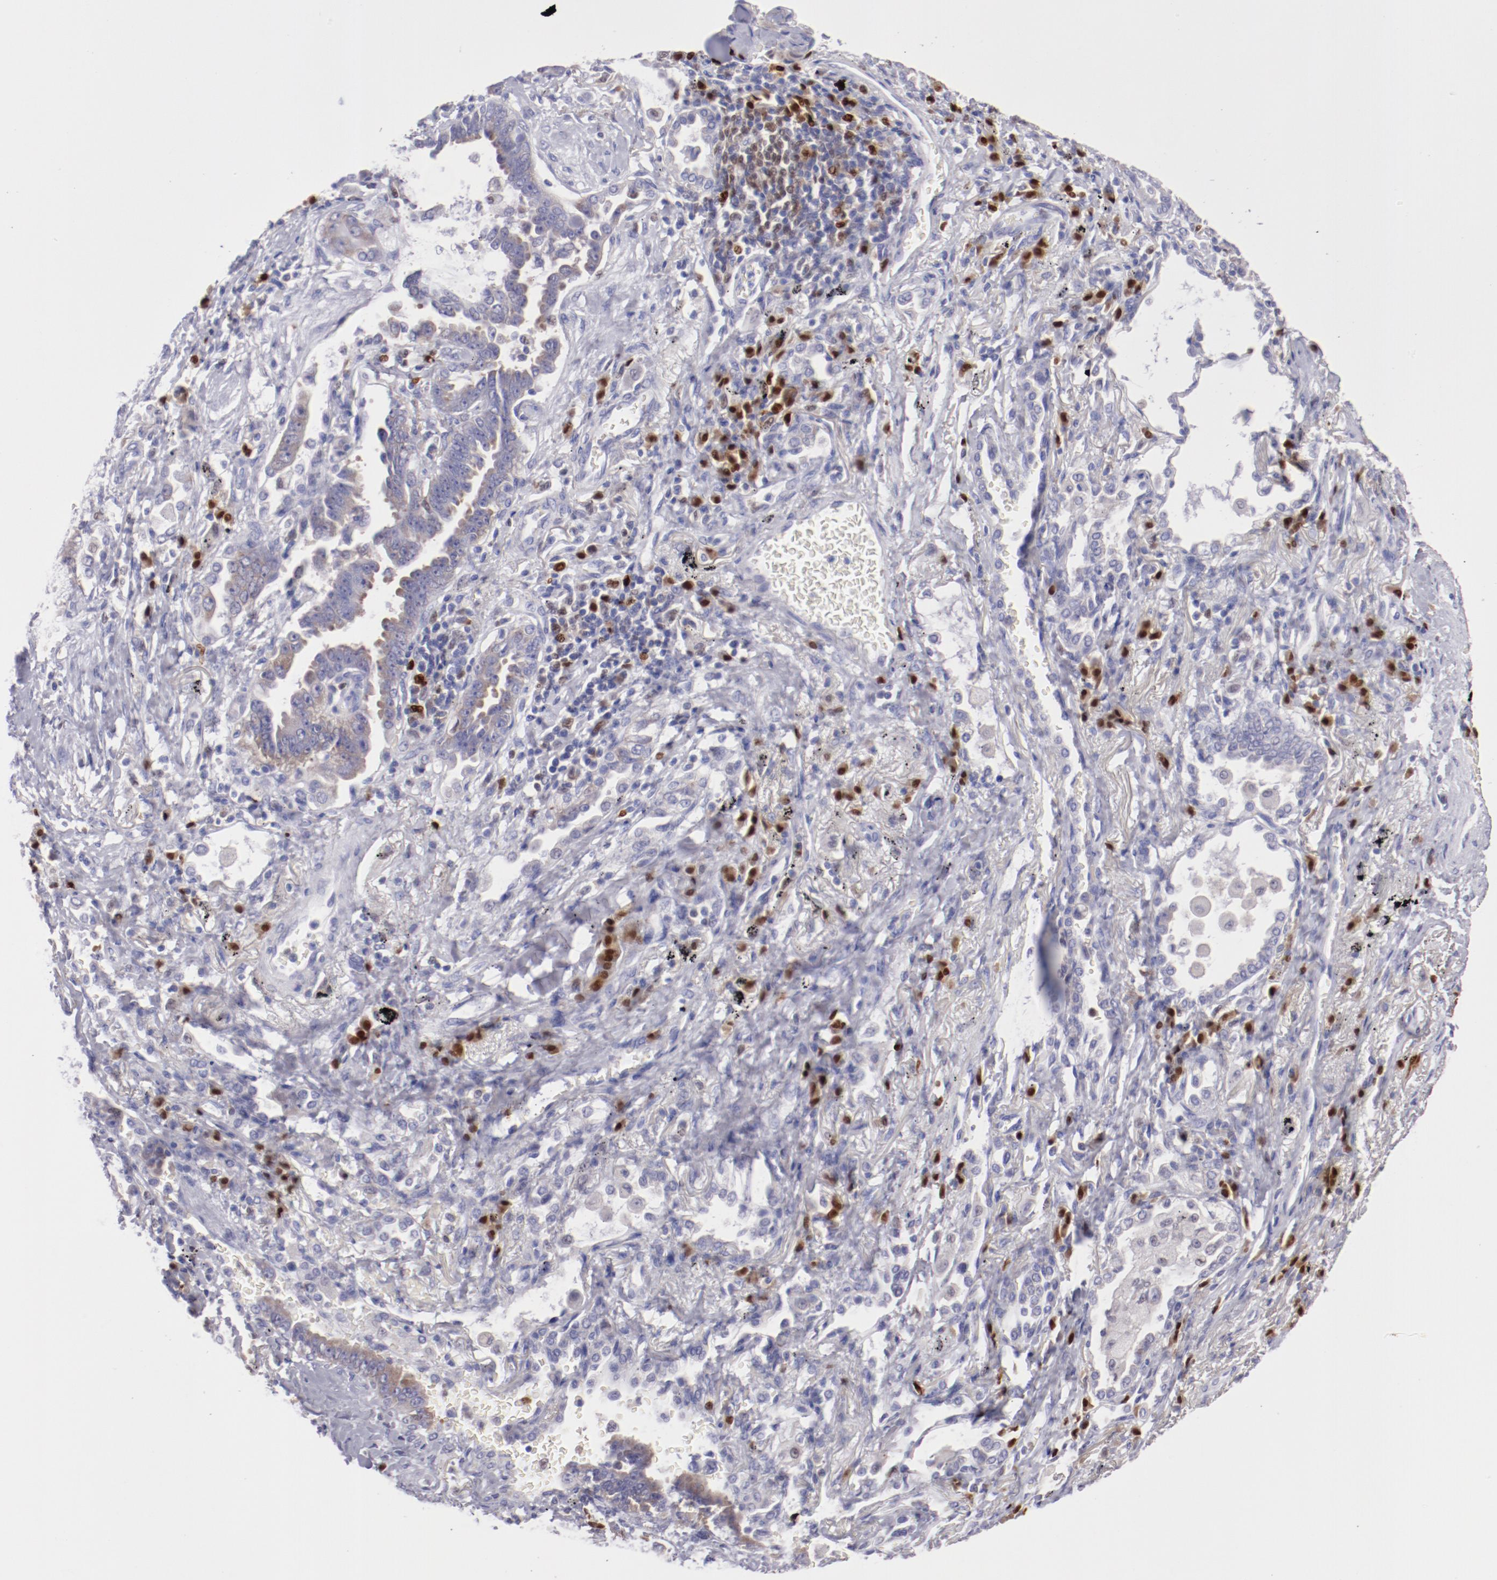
{"staining": {"intensity": "weak", "quantity": "25%-75%", "location": "cytoplasmic/membranous"}, "tissue": "lung cancer", "cell_type": "Tumor cells", "image_type": "cancer", "snomed": [{"axis": "morphology", "description": "Adenocarcinoma, NOS"}, {"axis": "topography", "description": "Lung"}], "caption": "An immunohistochemistry histopathology image of neoplastic tissue is shown. Protein staining in brown highlights weak cytoplasmic/membranous positivity in lung cancer within tumor cells. Nuclei are stained in blue.", "gene": "IRF8", "patient": {"sex": "female", "age": 64}}